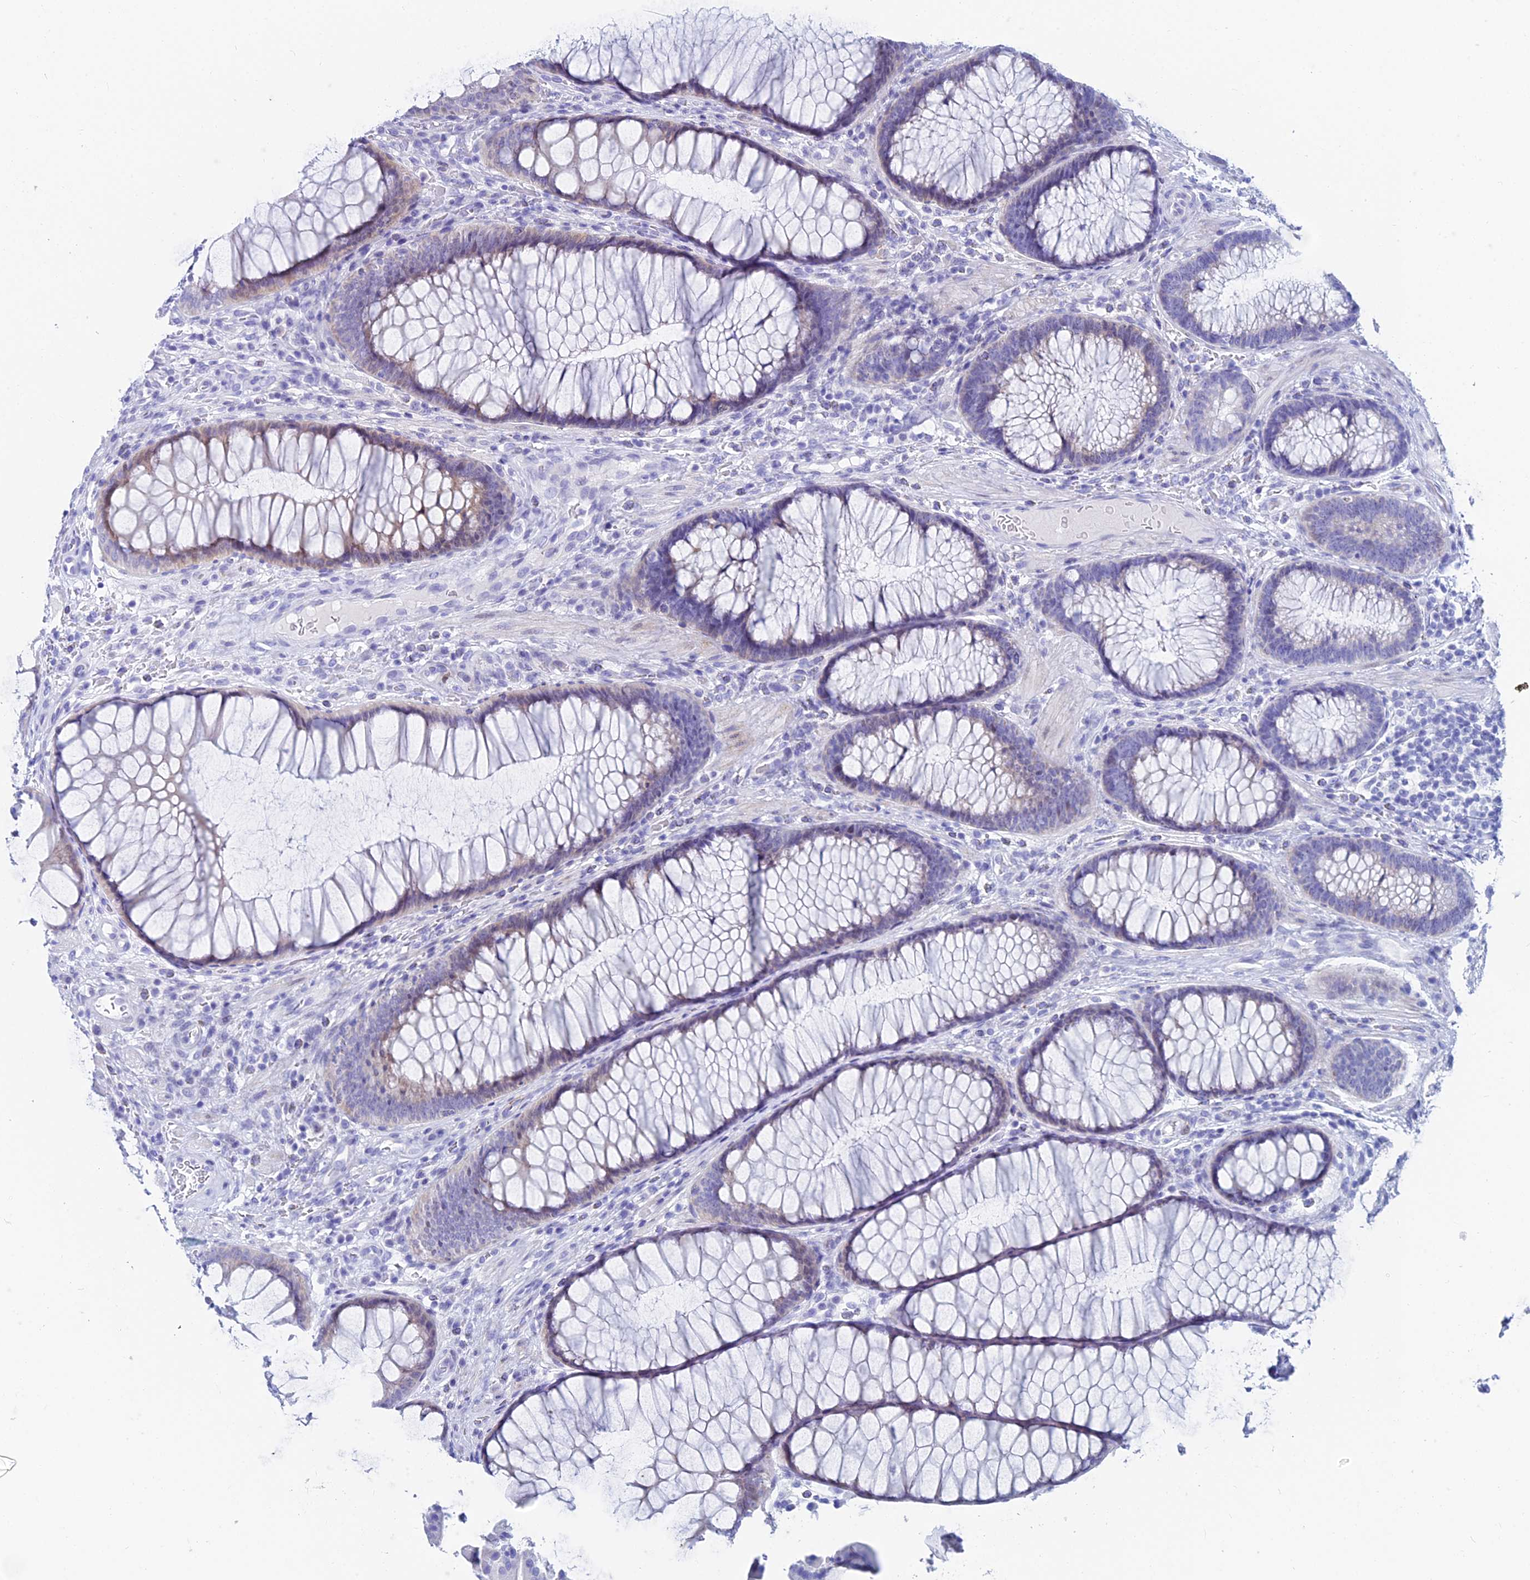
{"staining": {"intensity": "negative", "quantity": "none", "location": "none"}, "tissue": "colon", "cell_type": "Endothelial cells", "image_type": "normal", "snomed": [{"axis": "morphology", "description": "Normal tissue, NOS"}, {"axis": "topography", "description": "Colon"}], "caption": "Endothelial cells are negative for protein expression in benign human colon.", "gene": "HSPA1L", "patient": {"sex": "female", "age": 82}}